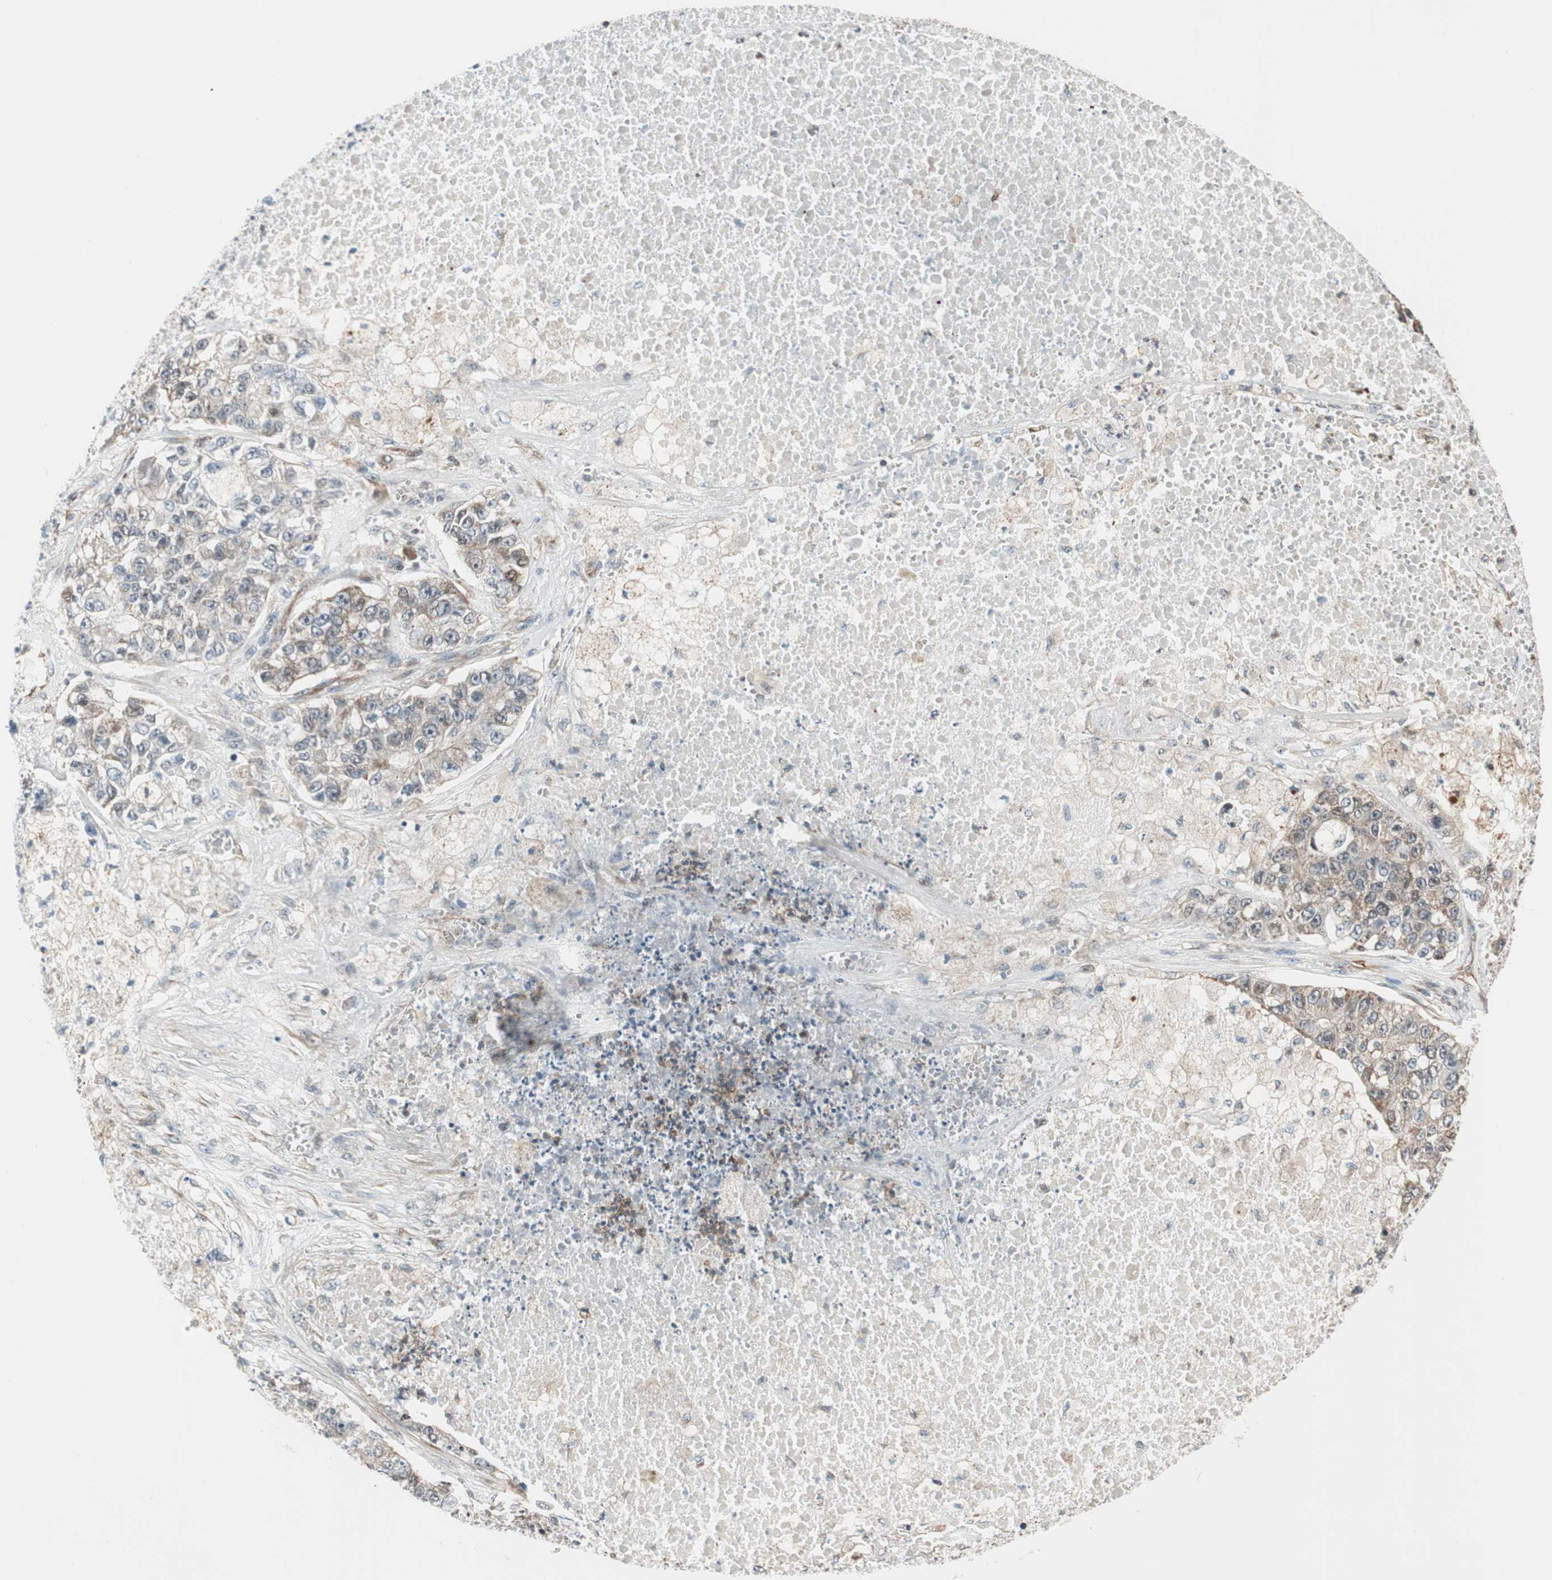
{"staining": {"intensity": "weak", "quantity": "25%-75%", "location": "cytoplasmic/membranous"}, "tissue": "lung cancer", "cell_type": "Tumor cells", "image_type": "cancer", "snomed": [{"axis": "morphology", "description": "Adenocarcinoma, NOS"}, {"axis": "topography", "description": "Lung"}], "caption": "The micrograph reveals staining of lung cancer, revealing weak cytoplasmic/membranous protein positivity (brown color) within tumor cells. The staining was performed using DAB to visualize the protein expression in brown, while the nuclei were stained in blue with hematoxylin (Magnification: 20x).", "gene": "MAD2L2", "patient": {"sex": "male", "age": 49}}